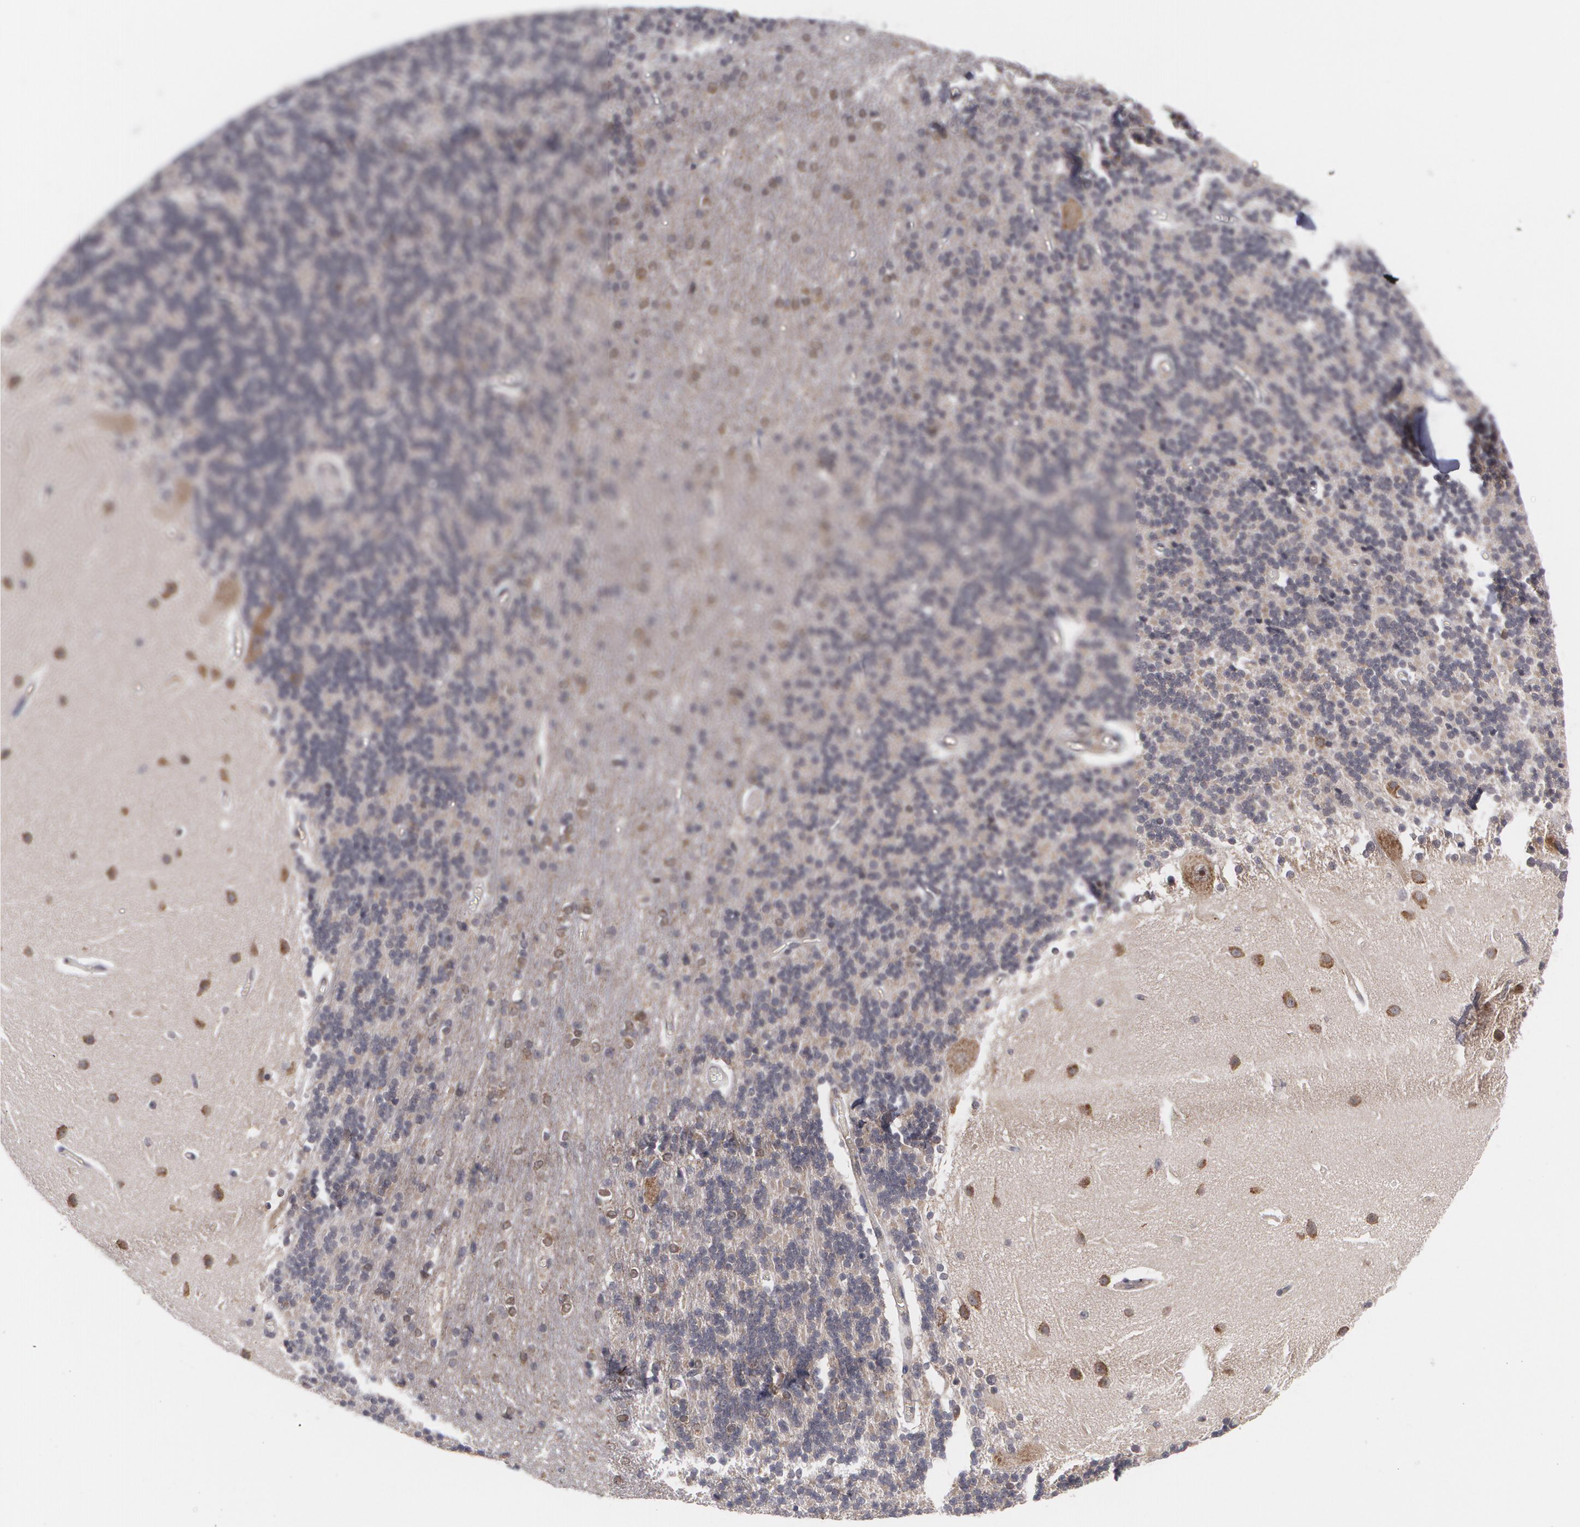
{"staining": {"intensity": "negative", "quantity": "none", "location": "none"}, "tissue": "cerebellum", "cell_type": "Cells in granular layer", "image_type": "normal", "snomed": [{"axis": "morphology", "description": "Normal tissue, NOS"}, {"axis": "topography", "description": "Cerebellum"}], "caption": "Micrograph shows no protein expression in cells in granular layer of unremarkable cerebellum.", "gene": "BMP6", "patient": {"sex": "female", "age": 54}}